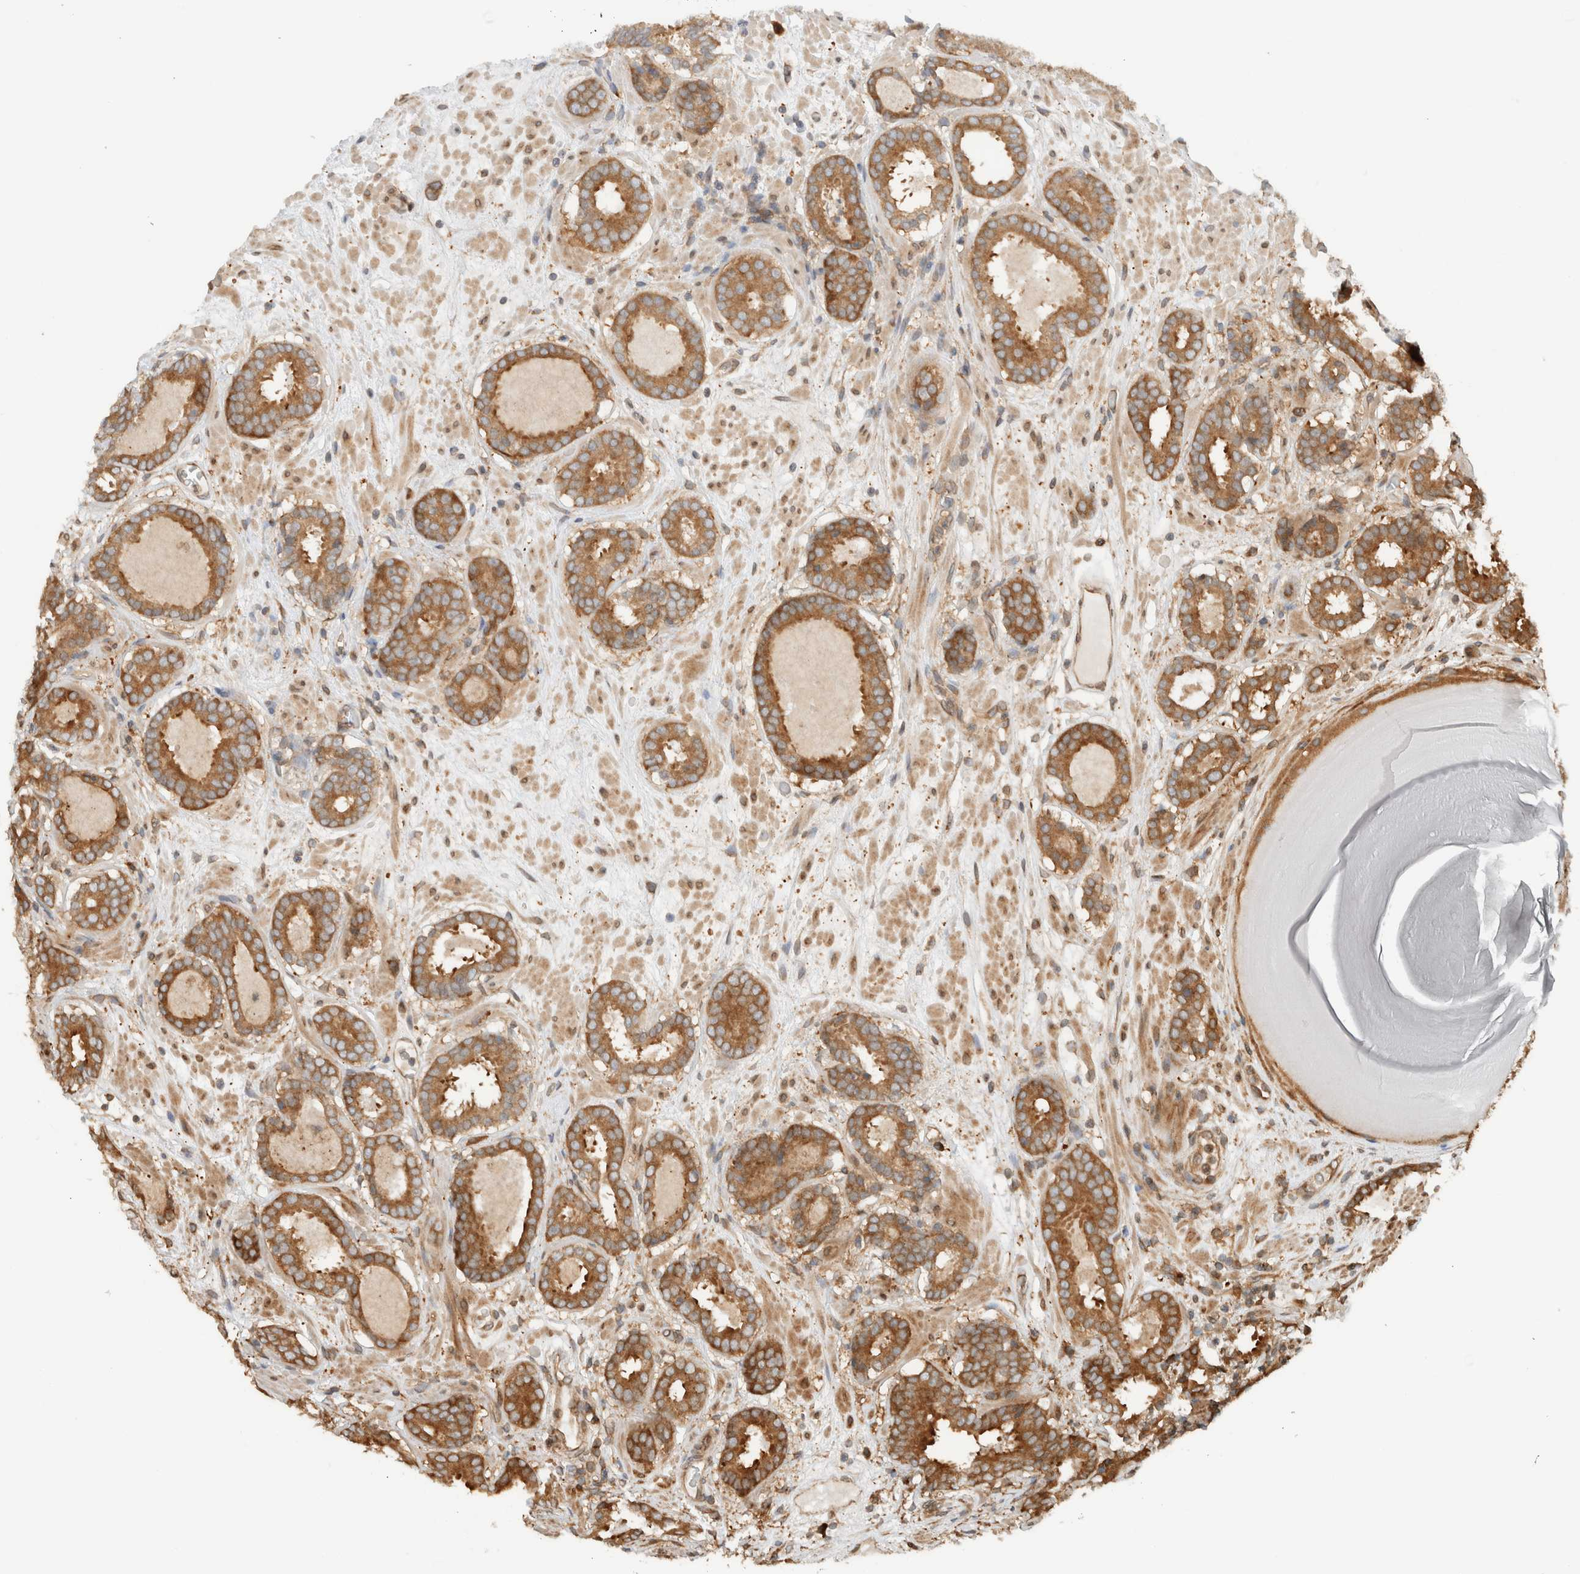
{"staining": {"intensity": "moderate", "quantity": ">75%", "location": "cytoplasmic/membranous"}, "tissue": "prostate cancer", "cell_type": "Tumor cells", "image_type": "cancer", "snomed": [{"axis": "morphology", "description": "Adenocarcinoma, Low grade"}, {"axis": "topography", "description": "Prostate"}], "caption": "Human prostate cancer stained with a protein marker exhibits moderate staining in tumor cells.", "gene": "ARFGEF2", "patient": {"sex": "male", "age": 69}}